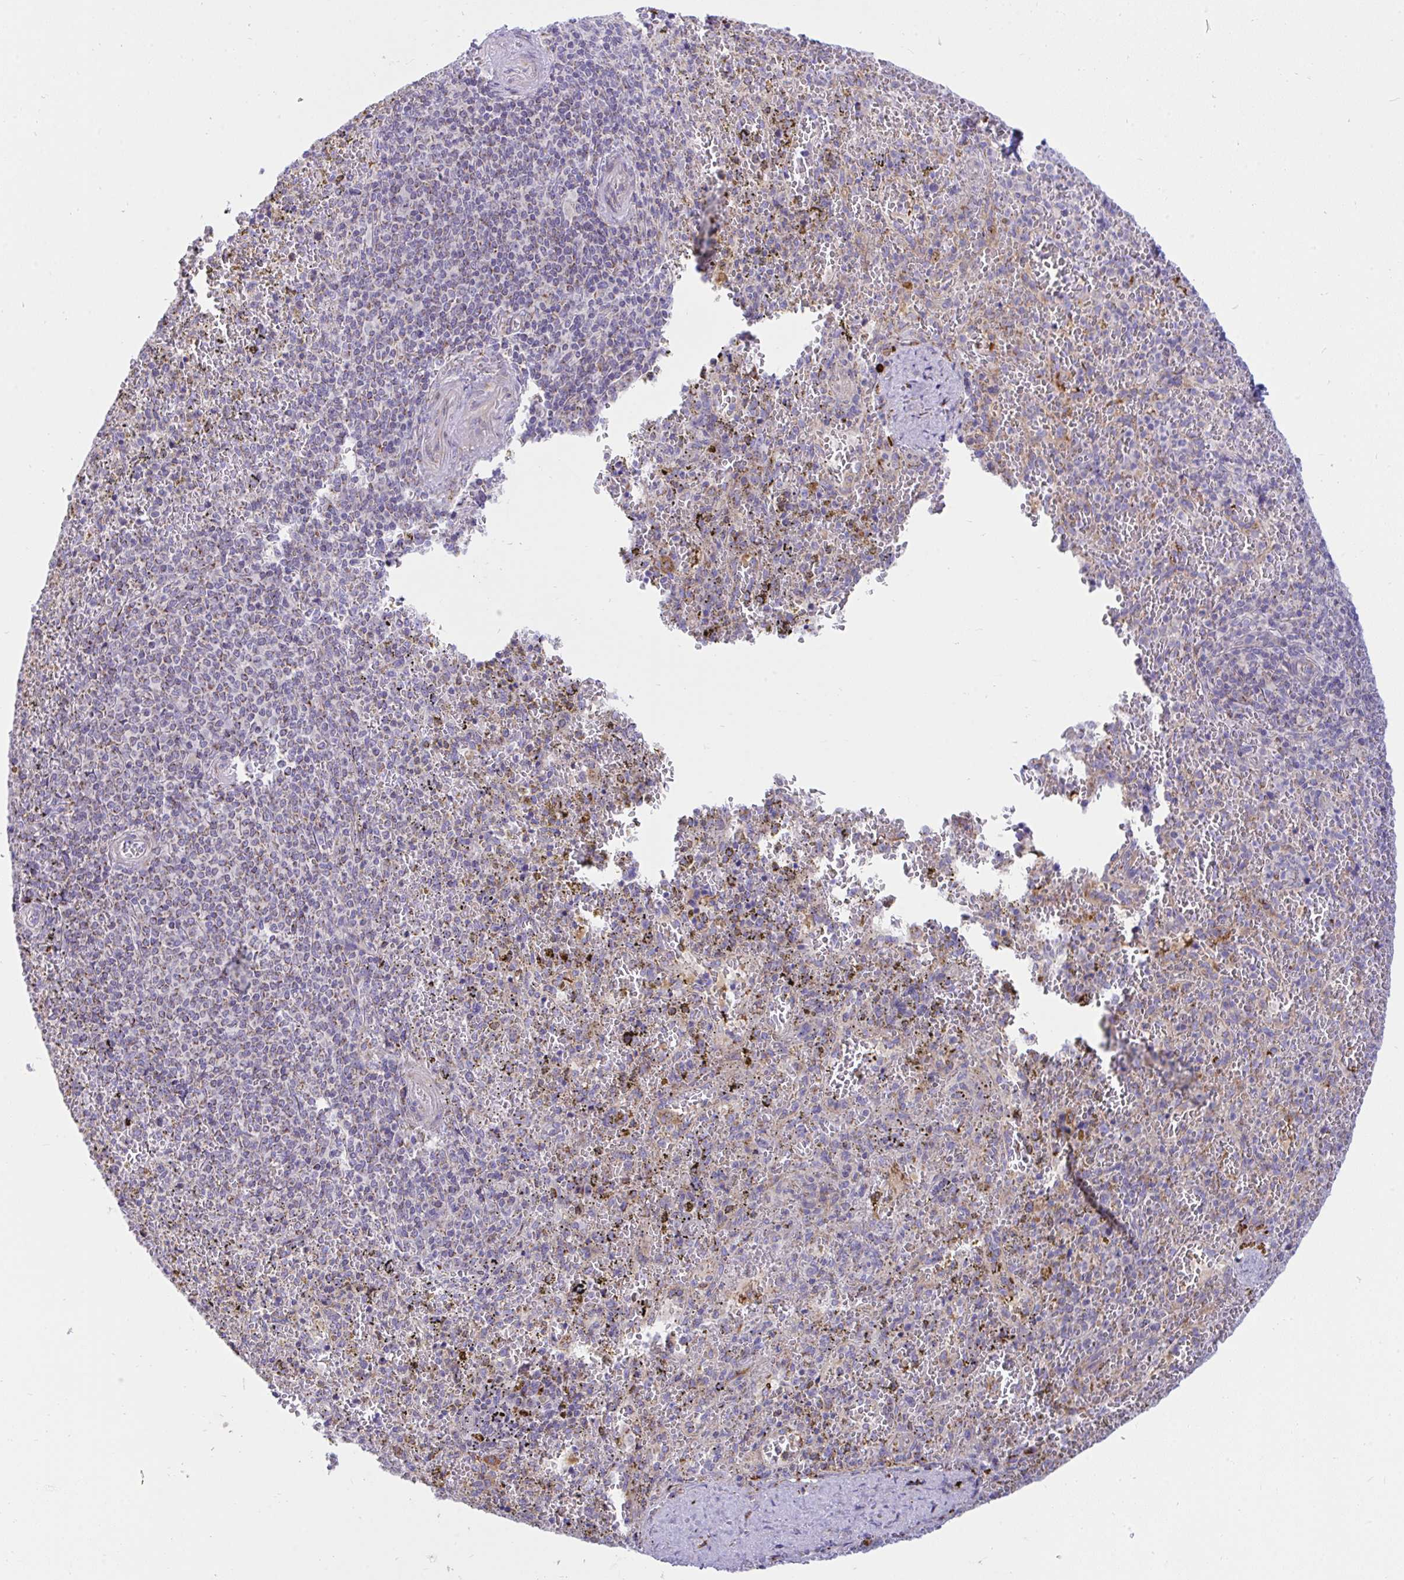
{"staining": {"intensity": "negative", "quantity": "none", "location": "none"}, "tissue": "spleen", "cell_type": "Cells in red pulp", "image_type": "normal", "snomed": [{"axis": "morphology", "description": "Normal tissue, NOS"}, {"axis": "topography", "description": "Spleen"}], "caption": "A photomicrograph of spleen stained for a protein reveals no brown staining in cells in red pulp.", "gene": "DTX3", "patient": {"sex": "female", "age": 50}}